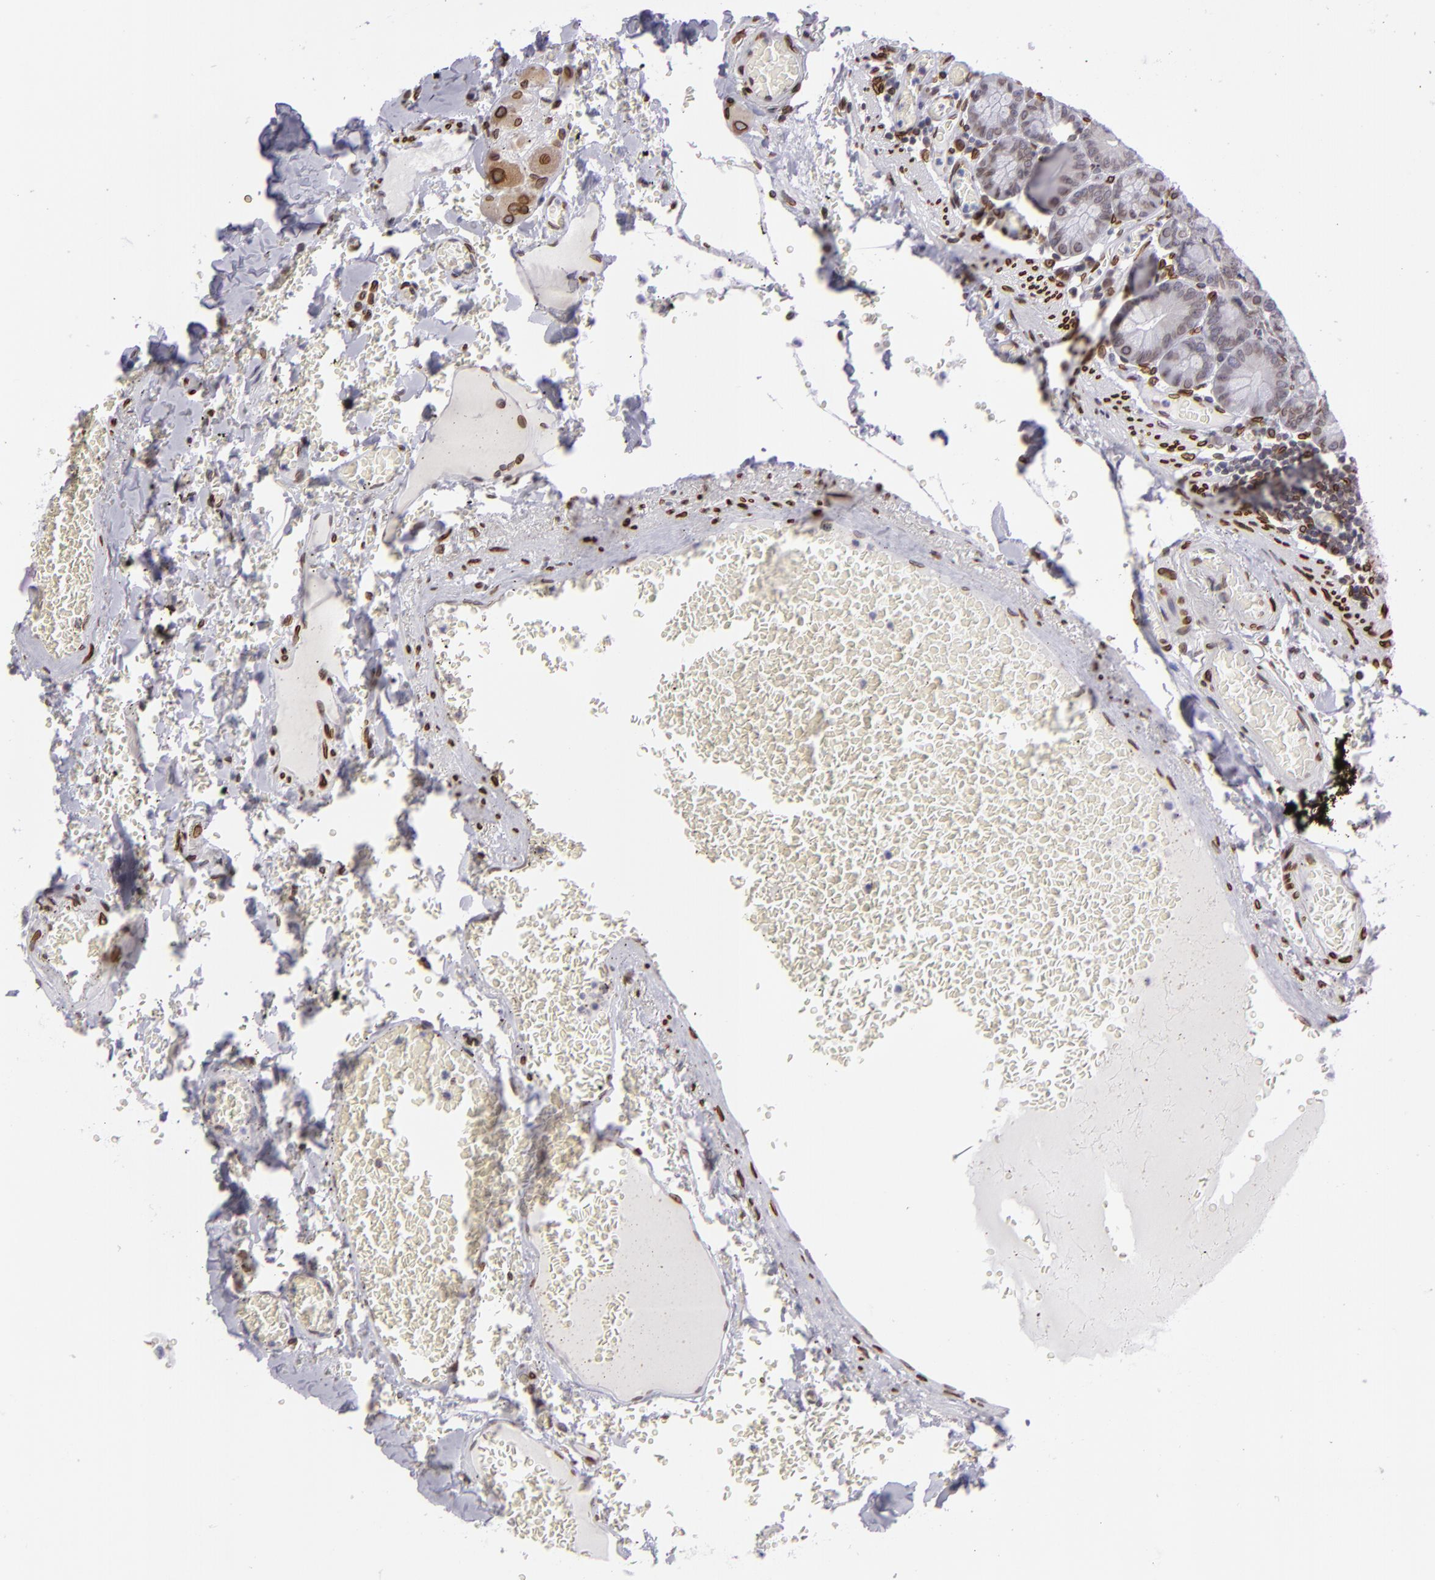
{"staining": {"intensity": "weak", "quantity": "<25%", "location": "nuclear"}, "tissue": "small intestine", "cell_type": "Glandular cells", "image_type": "normal", "snomed": [{"axis": "morphology", "description": "Normal tissue, NOS"}, {"axis": "topography", "description": "Small intestine"}], "caption": "Glandular cells are negative for brown protein staining in benign small intestine. (IHC, brightfield microscopy, high magnification).", "gene": "EMD", "patient": {"sex": "male", "age": 71}}